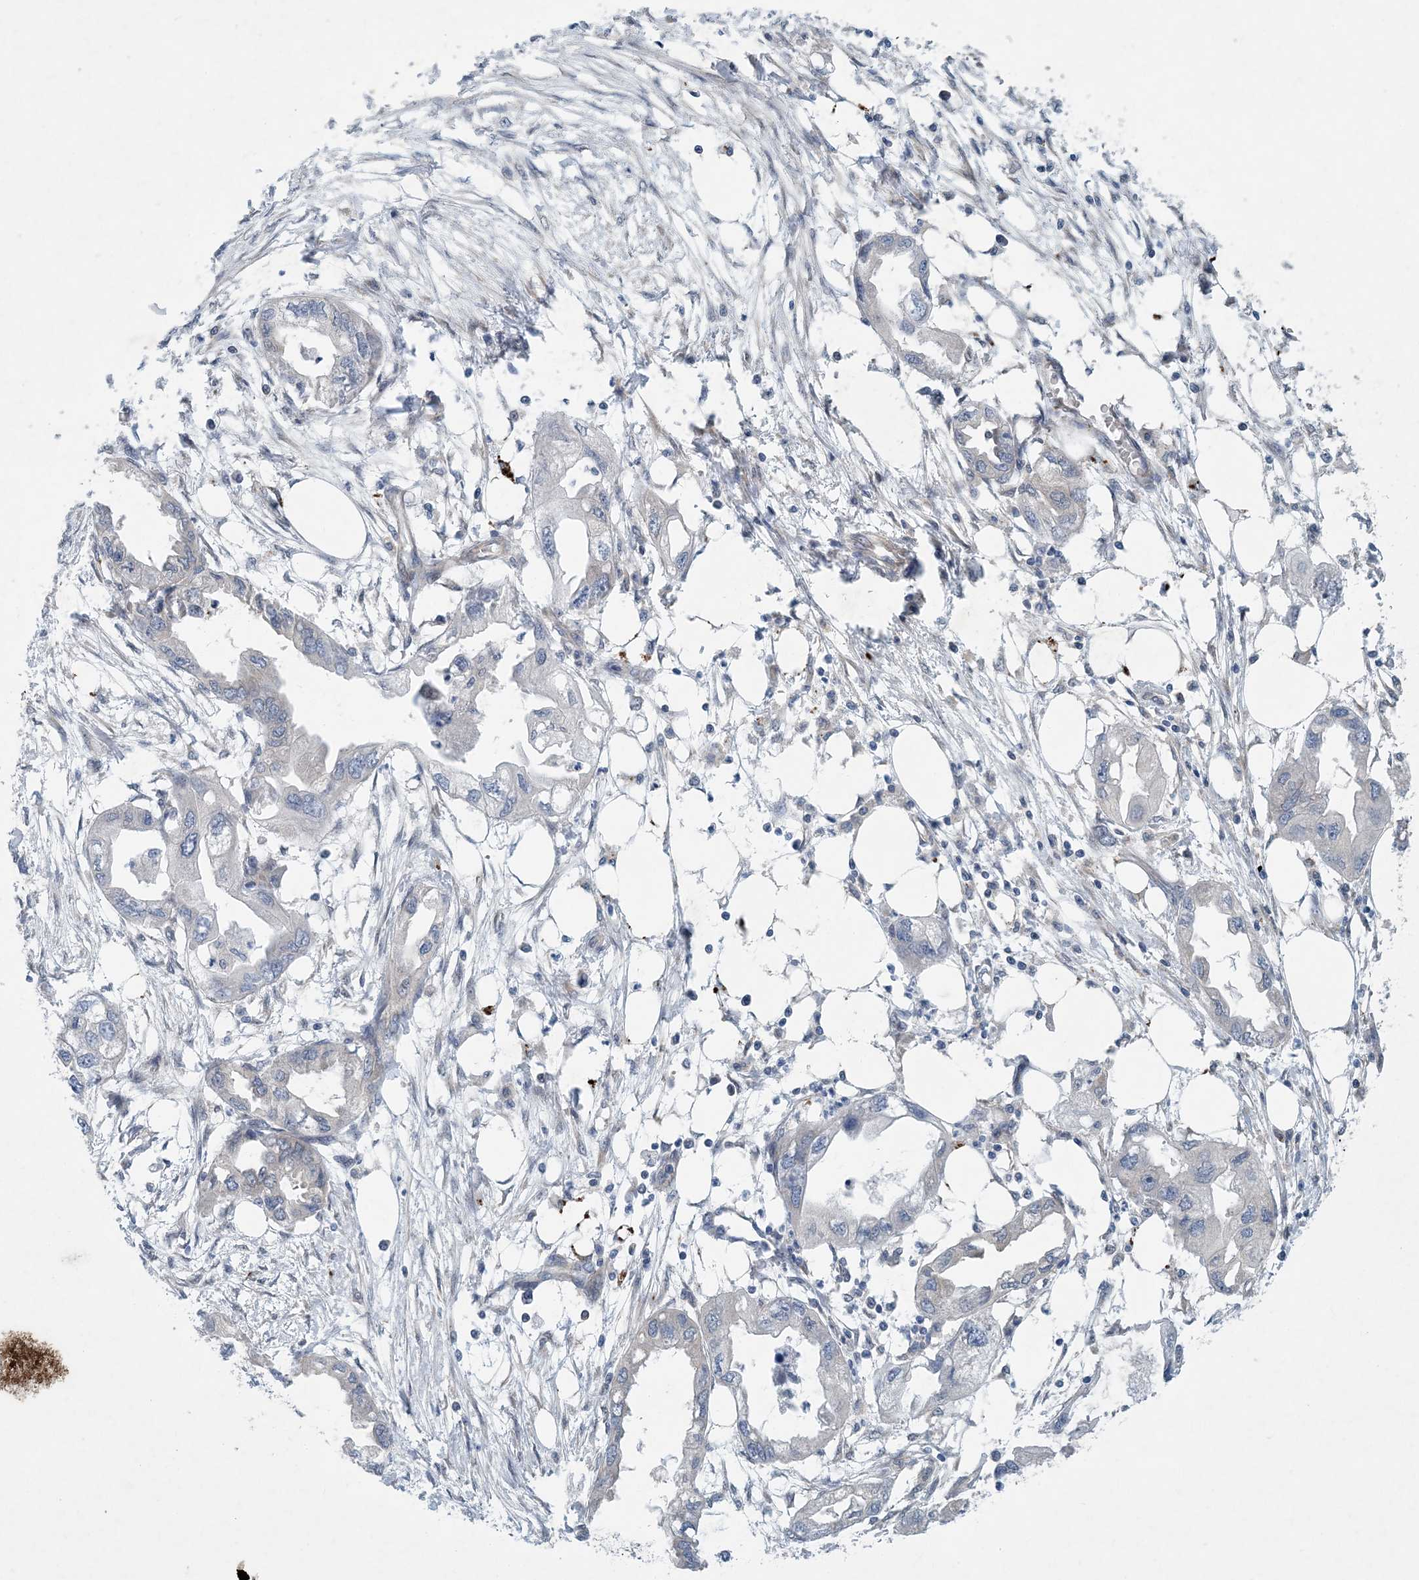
{"staining": {"intensity": "negative", "quantity": "none", "location": "none"}, "tissue": "endometrial cancer", "cell_type": "Tumor cells", "image_type": "cancer", "snomed": [{"axis": "morphology", "description": "Adenocarcinoma, NOS"}, {"axis": "morphology", "description": "Adenocarcinoma, metastatic, NOS"}, {"axis": "topography", "description": "Adipose tissue"}, {"axis": "topography", "description": "Endometrium"}], "caption": "Immunohistochemistry (IHC) of endometrial cancer (adenocarcinoma) reveals no expression in tumor cells.", "gene": "HIKESHI", "patient": {"sex": "female", "age": 67}}